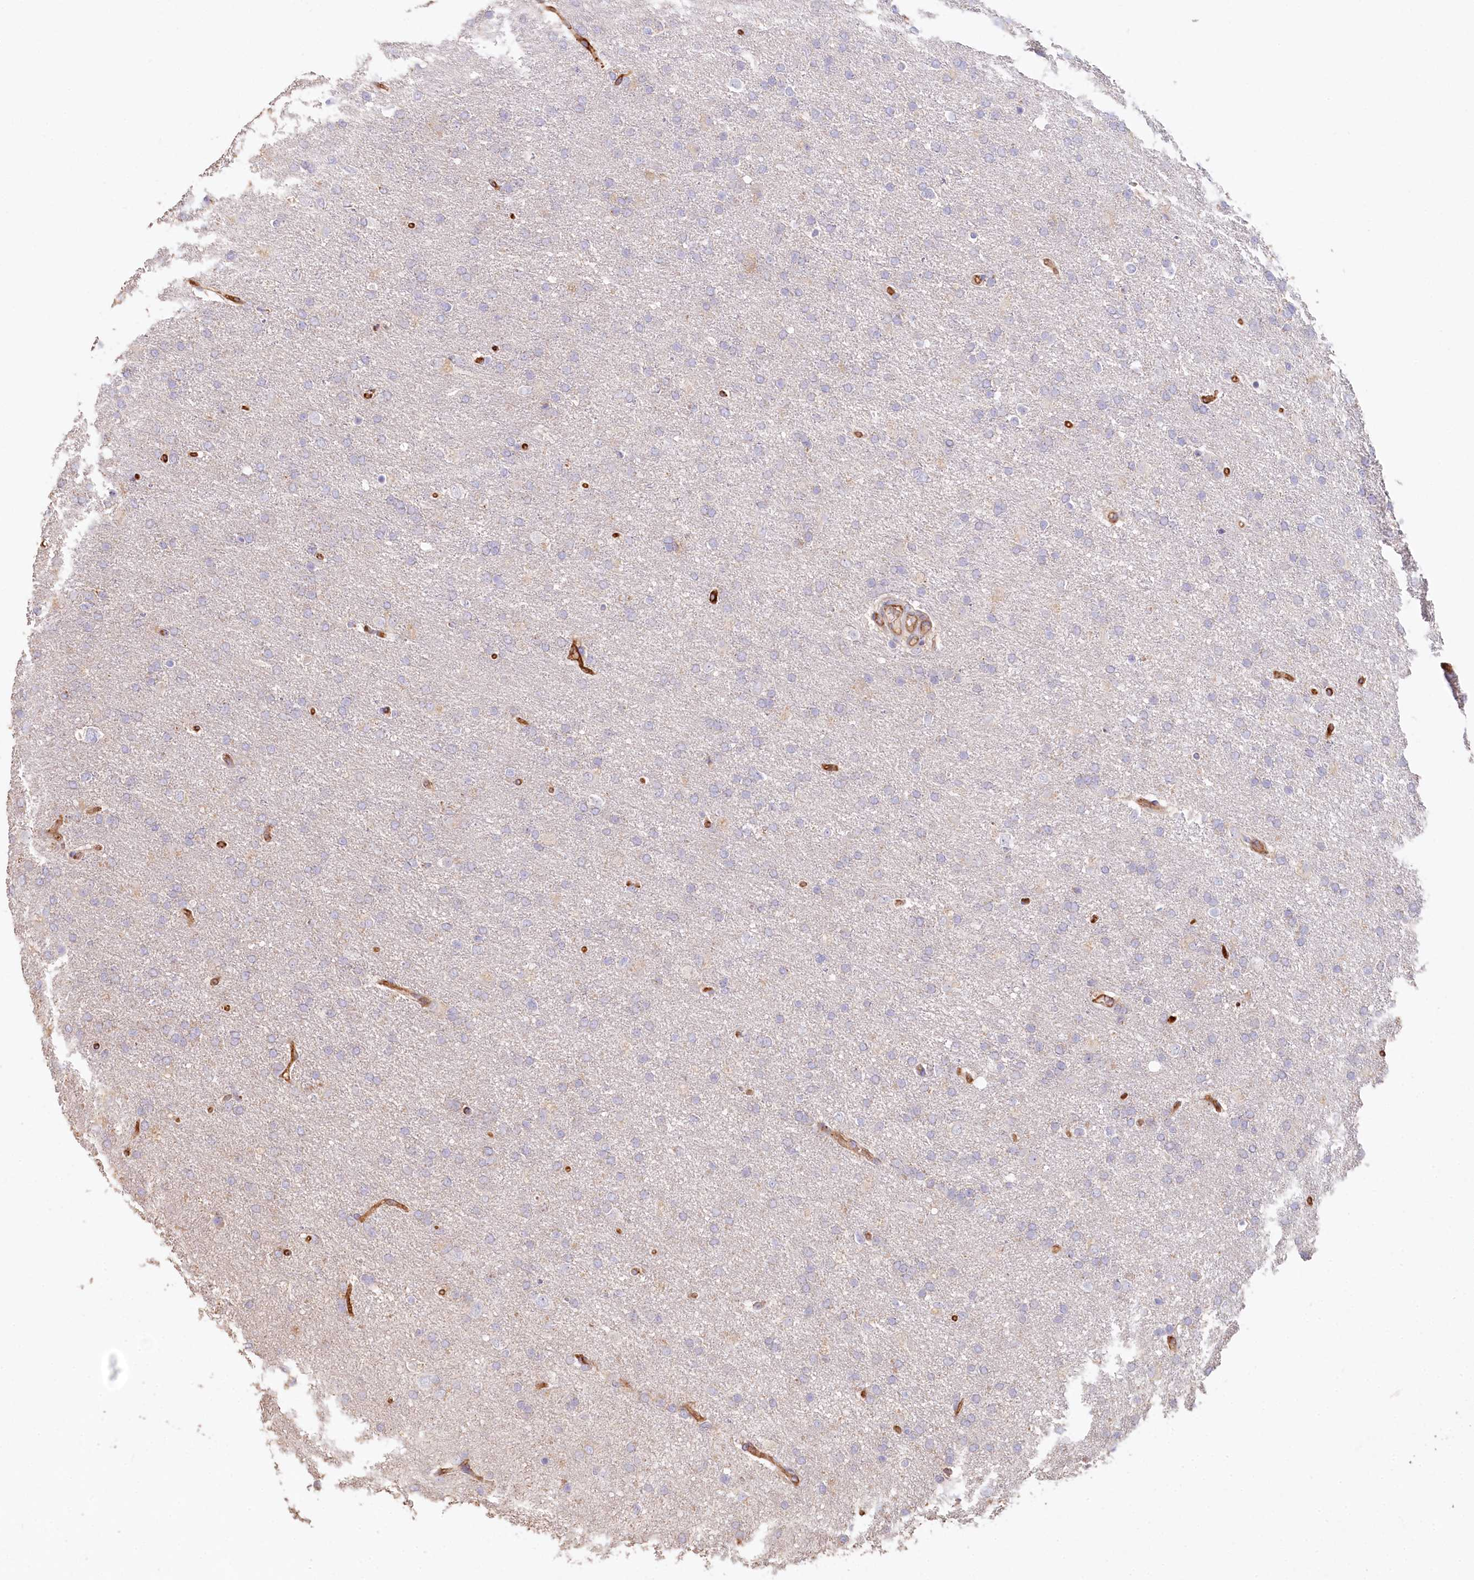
{"staining": {"intensity": "negative", "quantity": "none", "location": "none"}, "tissue": "glioma", "cell_type": "Tumor cells", "image_type": "cancer", "snomed": [{"axis": "morphology", "description": "Glioma, malignant, High grade"}, {"axis": "topography", "description": "Brain"}], "caption": "Protein analysis of glioma exhibits no significant expression in tumor cells.", "gene": "RBP5", "patient": {"sex": "male", "age": 72}}